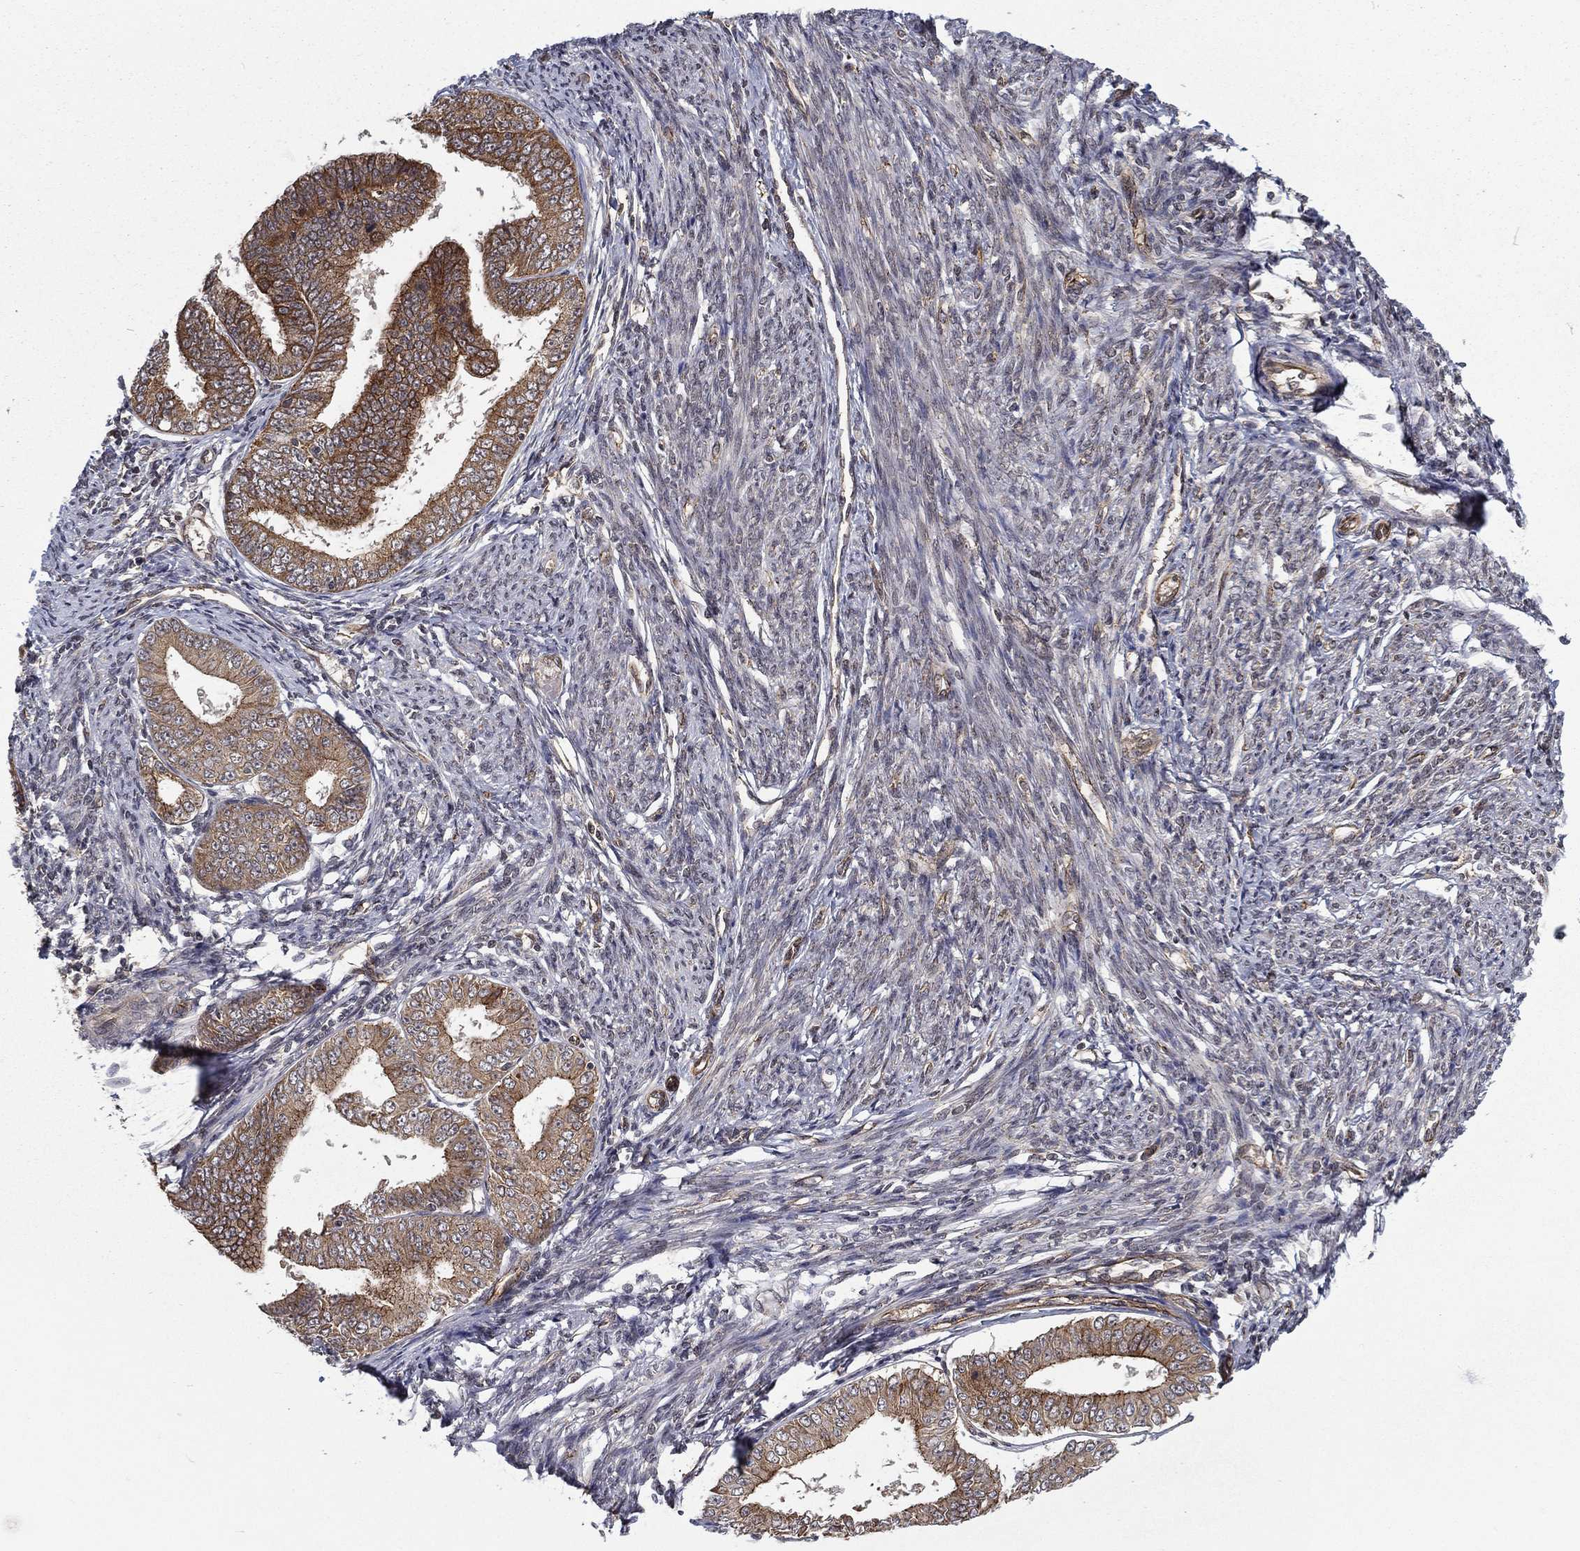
{"staining": {"intensity": "strong", "quantity": ">75%", "location": "cytoplasmic/membranous"}, "tissue": "endometrial cancer", "cell_type": "Tumor cells", "image_type": "cancer", "snomed": [{"axis": "morphology", "description": "Adenocarcinoma, NOS"}, {"axis": "topography", "description": "Endometrium"}], "caption": "Endometrial cancer (adenocarcinoma) stained with a brown dye shows strong cytoplasmic/membranous positive expression in about >75% of tumor cells.", "gene": "UACA", "patient": {"sex": "female", "age": 63}}